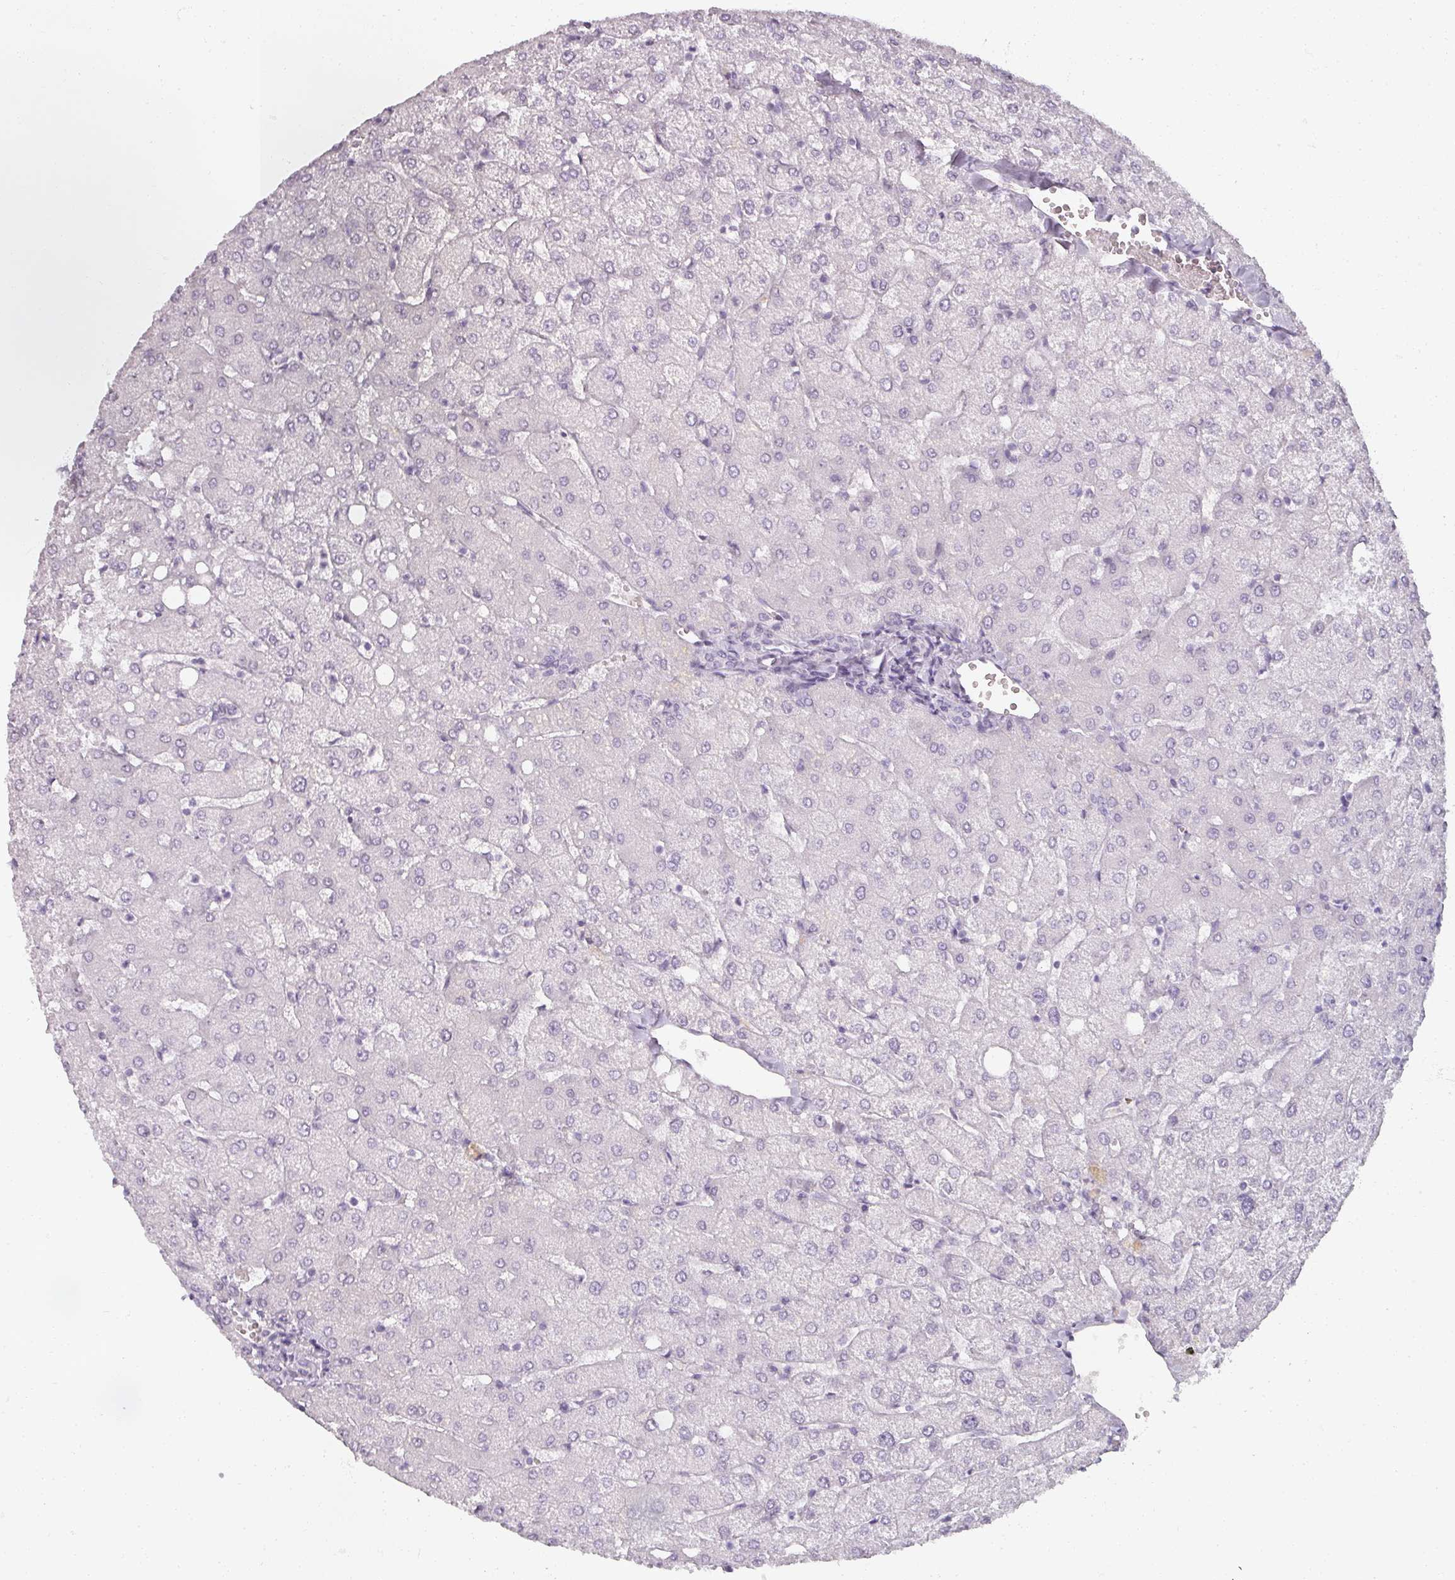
{"staining": {"intensity": "negative", "quantity": "none", "location": "none"}, "tissue": "liver", "cell_type": "Cholangiocytes", "image_type": "normal", "snomed": [{"axis": "morphology", "description": "Normal tissue, NOS"}, {"axis": "topography", "description": "Liver"}], "caption": "Protein analysis of benign liver reveals no significant positivity in cholangiocytes.", "gene": "REG3A", "patient": {"sex": "female", "age": 54}}